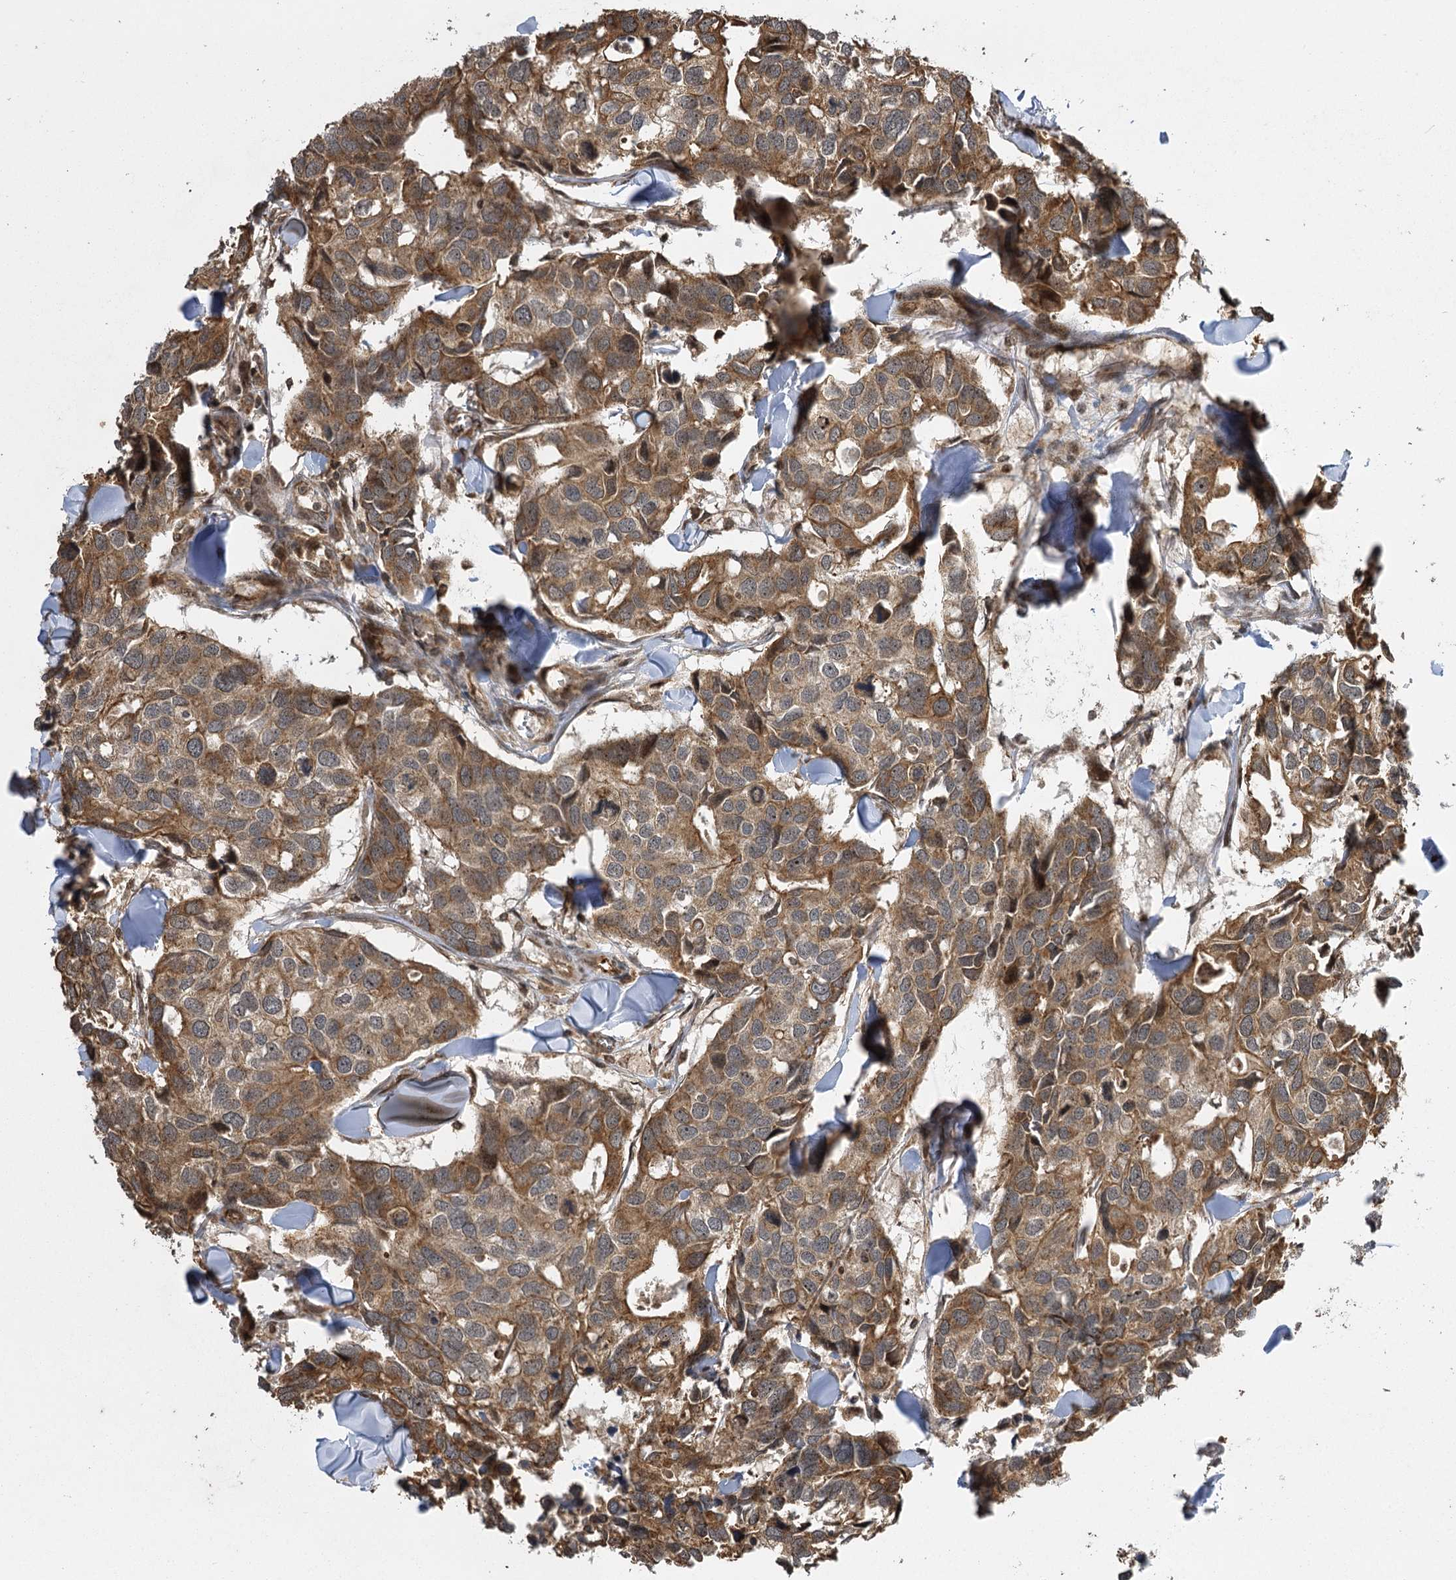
{"staining": {"intensity": "moderate", "quantity": ">75%", "location": "cytoplasmic/membranous,nuclear"}, "tissue": "breast cancer", "cell_type": "Tumor cells", "image_type": "cancer", "snomed": [{"axis": "morphology", "description": "Duct carcinoma"}, {"axis": "topography", "description": "Breast"}], "caption": "IHC photomicrograph of neoplastic tissue: human intraductal carcinoma (breast) stained using IHC demonstrates medium levels of moderate protein expression localized specifically in the cytoplasmic/membranous and nuclear of tumor cells, appearing as a cytoplasmic/membranous and nuclear brown color.", "gene": "IL11RA", "patient": {"sex": "female", "age": 83}}